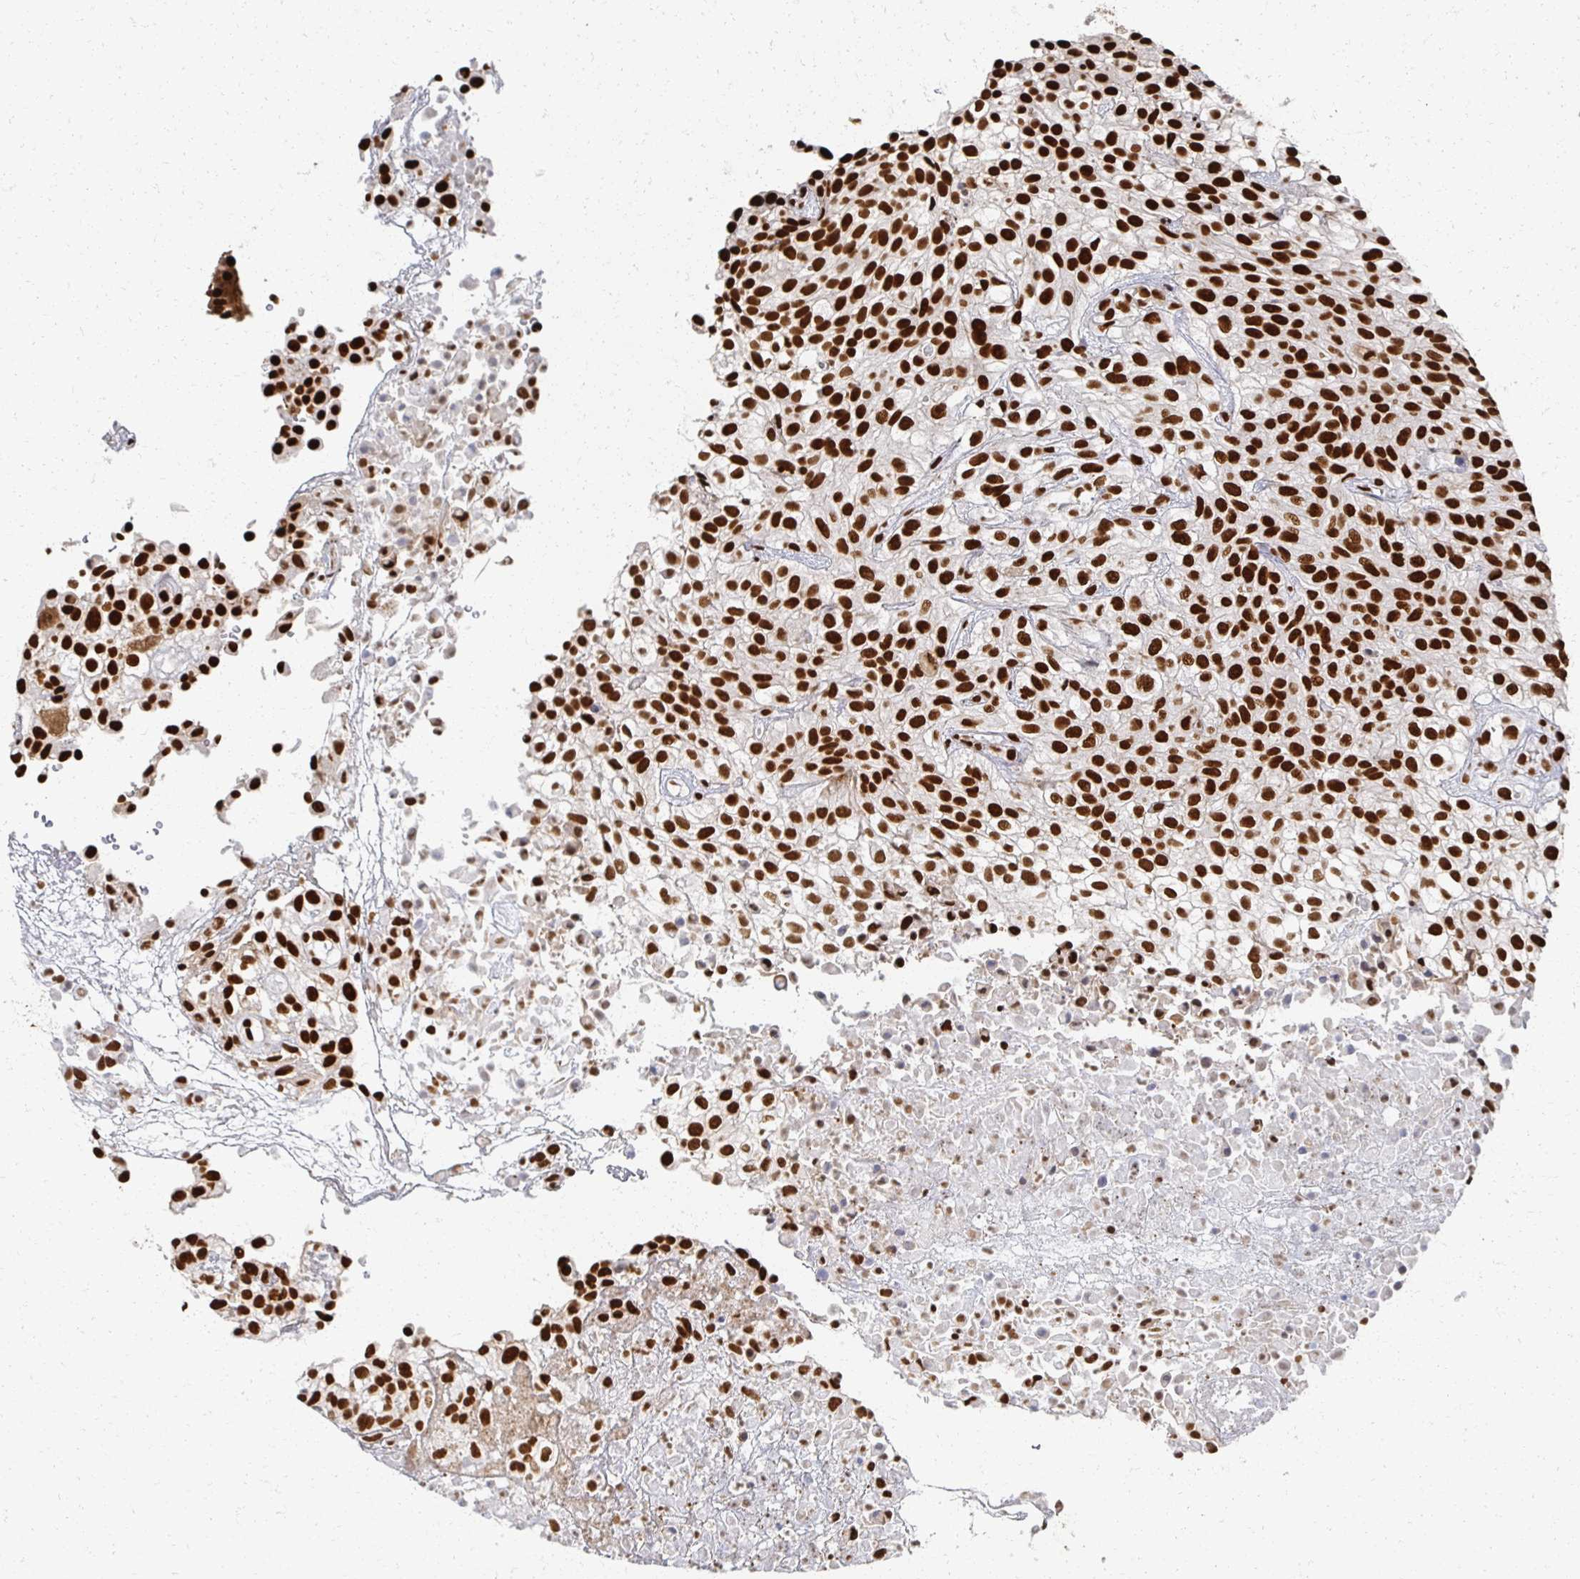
{"staining": {"intensity": "strong", "quantity": ">75%", "location": "nuclear"}, "tissue": "urothelial cancer", "cell_type": "Tumor cells", "image_type": "cancer", "snomed": [{"axis": "morphology", "description": "Urothelial carcinoma, High grade"}, {"axis": "topography", "description": "Urinary bladder"}], "caption": "Immunohistochemical staining of high-grade urothelial carcinoma displays strong nuclear protein expression in about >75% of tumor cells.", "gene": "RBBP7", "patient": {"sex": "male", "age": 56}}